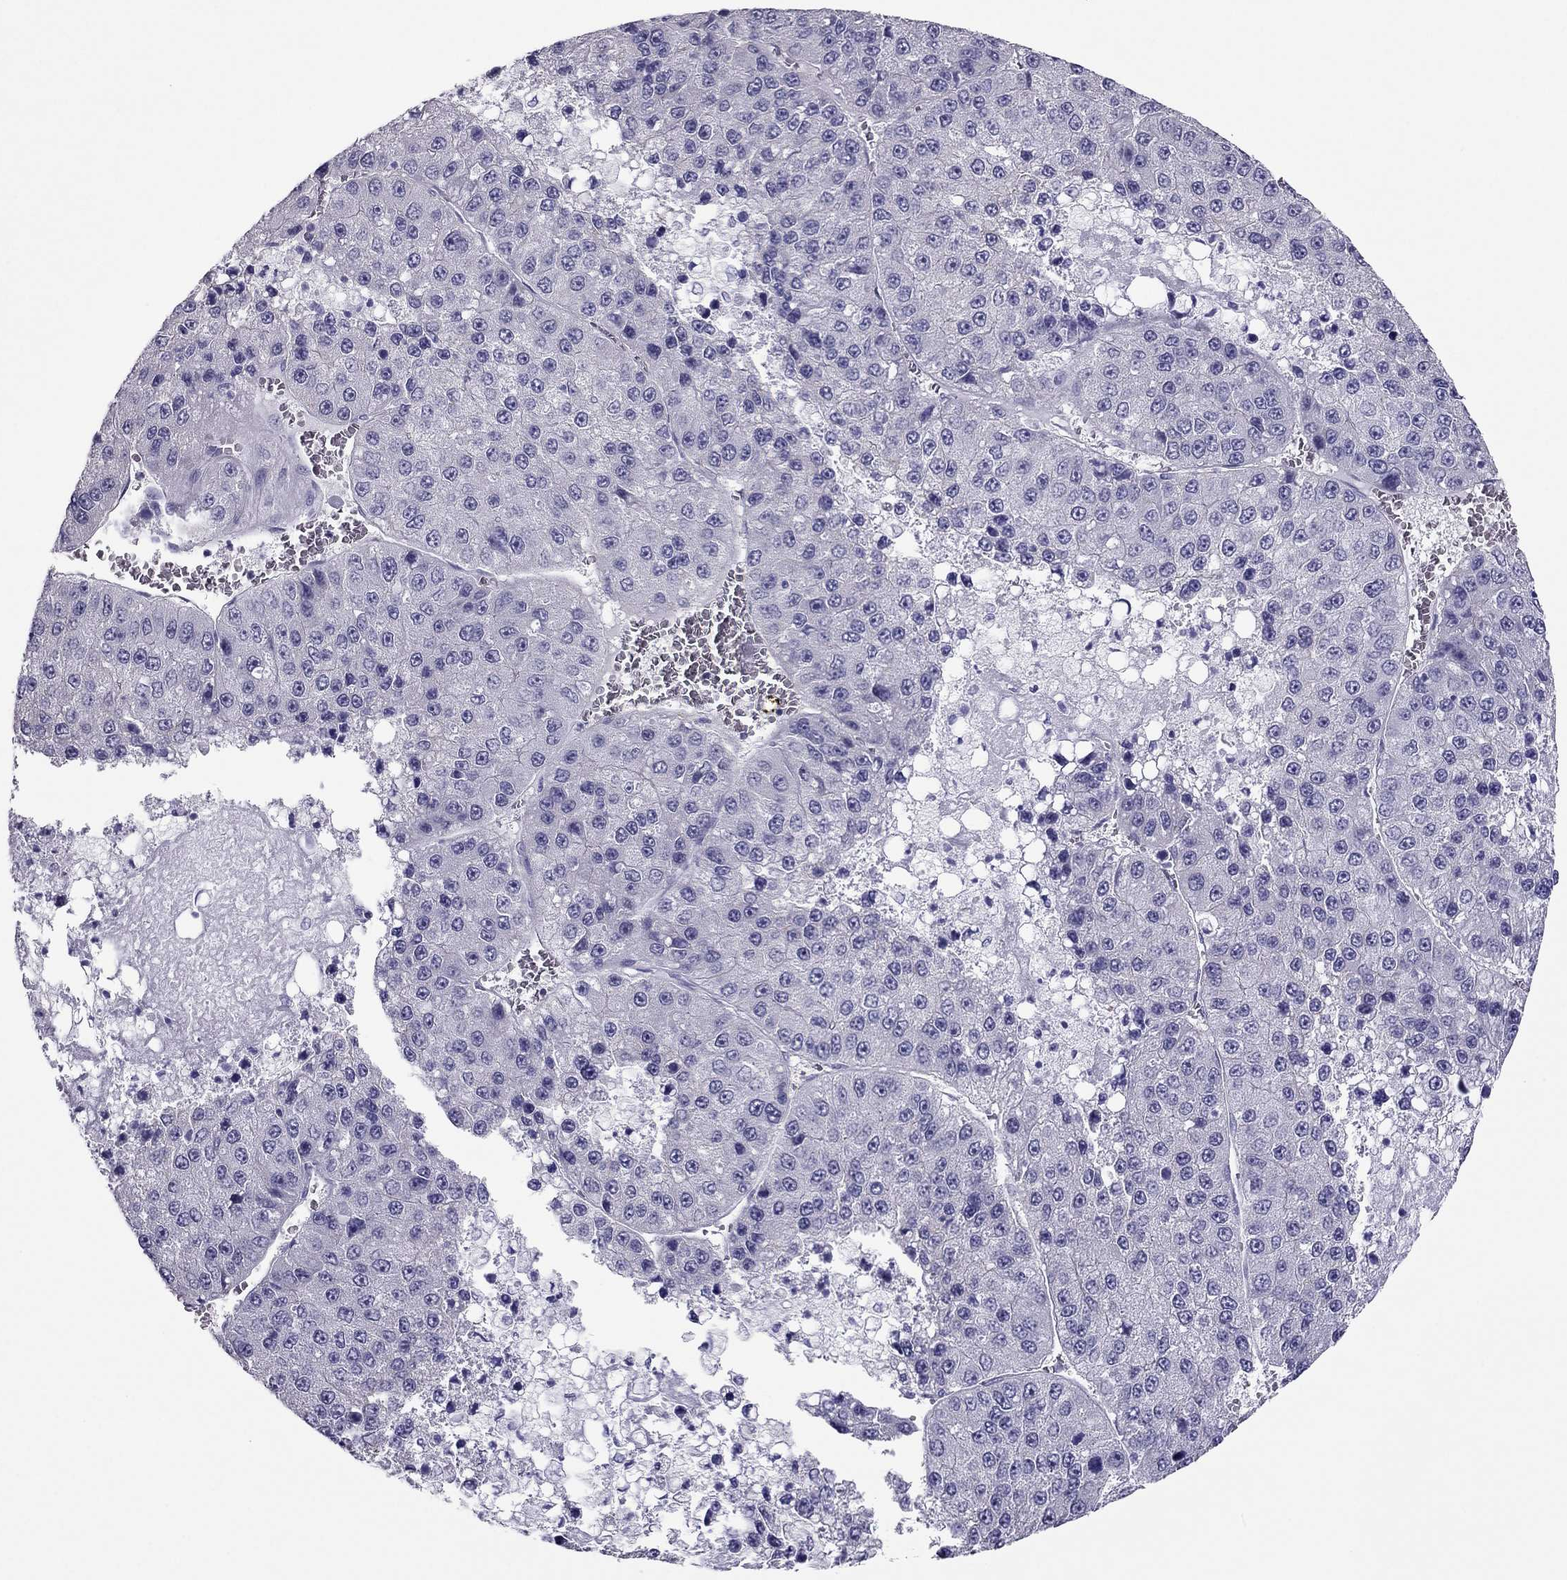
{"staining": {"intensity": "negative", "quantity": "none", "location": "none"}, "tissue": "liver cancer", "cell_type": "Tumor cells", "image_type": "cancer", "snomed": [{"axis": "morphology", "description": "Carcinoma, Hepatocellular, NOS"}, {"axis": "topography", "description": "Liver"}], "caption": "Tumor cells show no significant protein staining in liver cancer.", "gene": "PDE6A", "patient": {"sex": "female", "age": 73}}